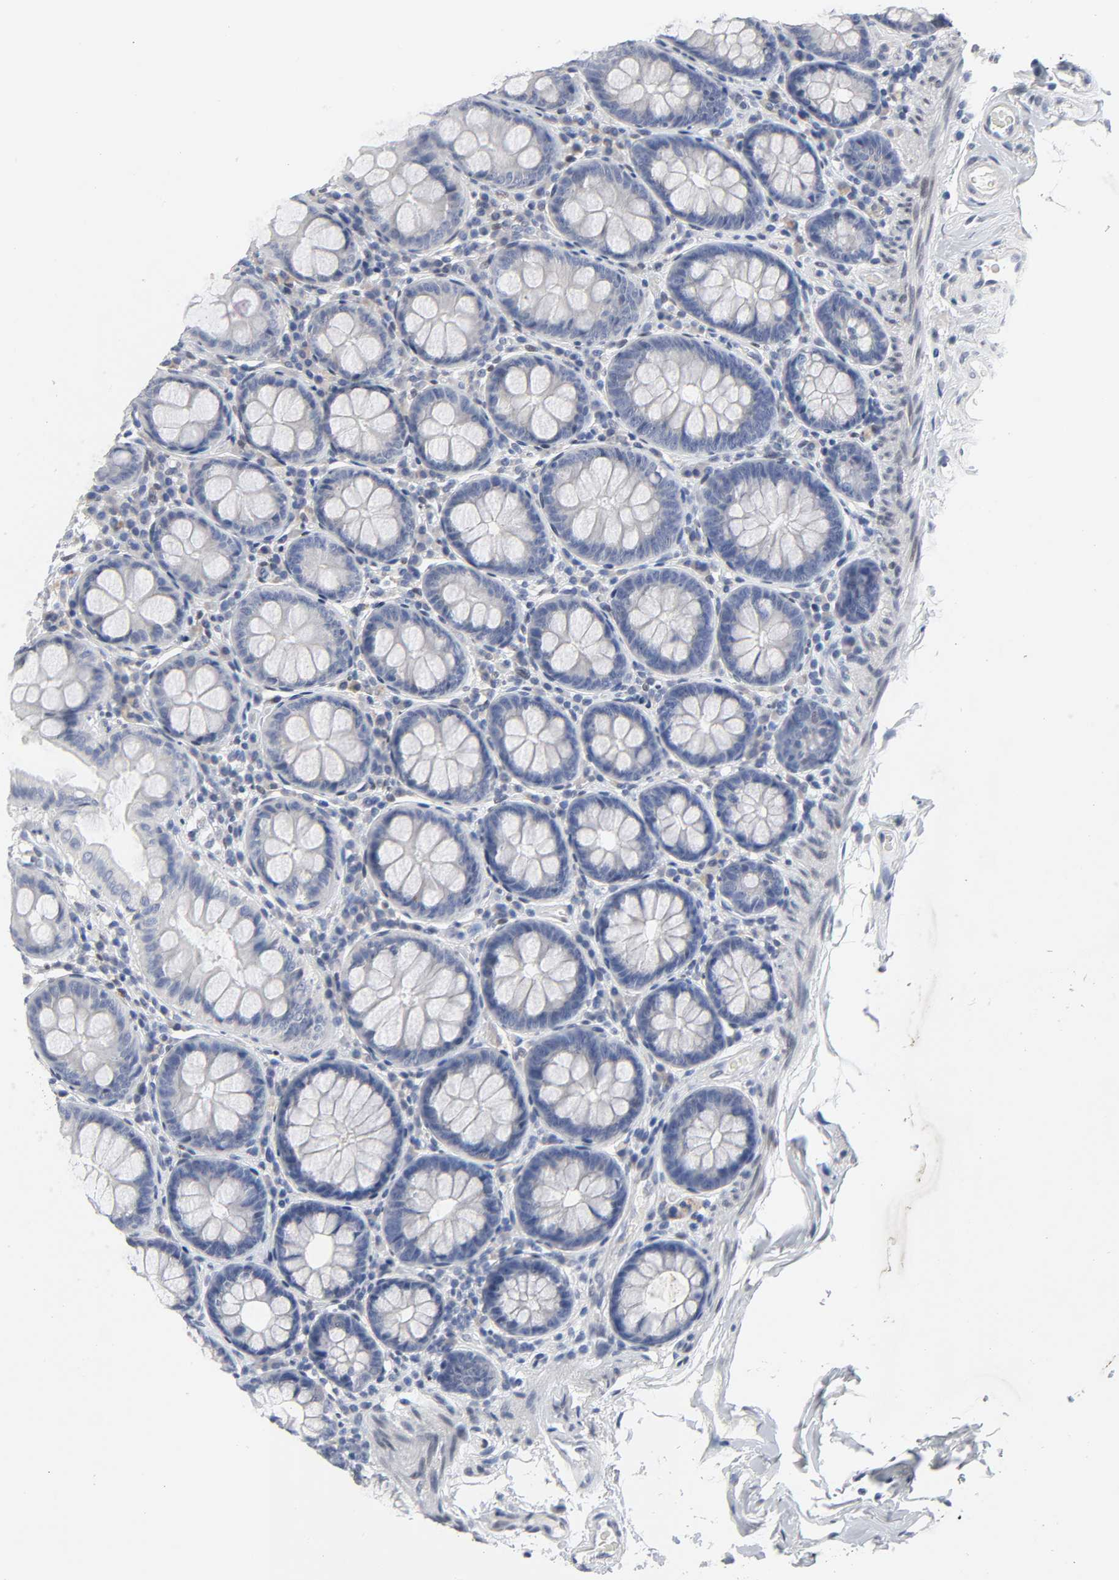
{"staining": {"intensity": "negative", "quantity": "none", "location": "none"}, "tissue": "colon", "cell_type": "Endothelial cells", "image_type": "normal", "snomed": [{"axis": "morphology", "description": "Normal tissue, NOS"}, {"axis": "topography", "description": "Colon"}], "caption": "The photomicrograph exhibits no significant positivity in endothelial cells of colon. (DAB immunohistochemistry with hematoxylin counter stain).", "gene": "SALL2", "patient": {"sex": "female", "age": 61}}